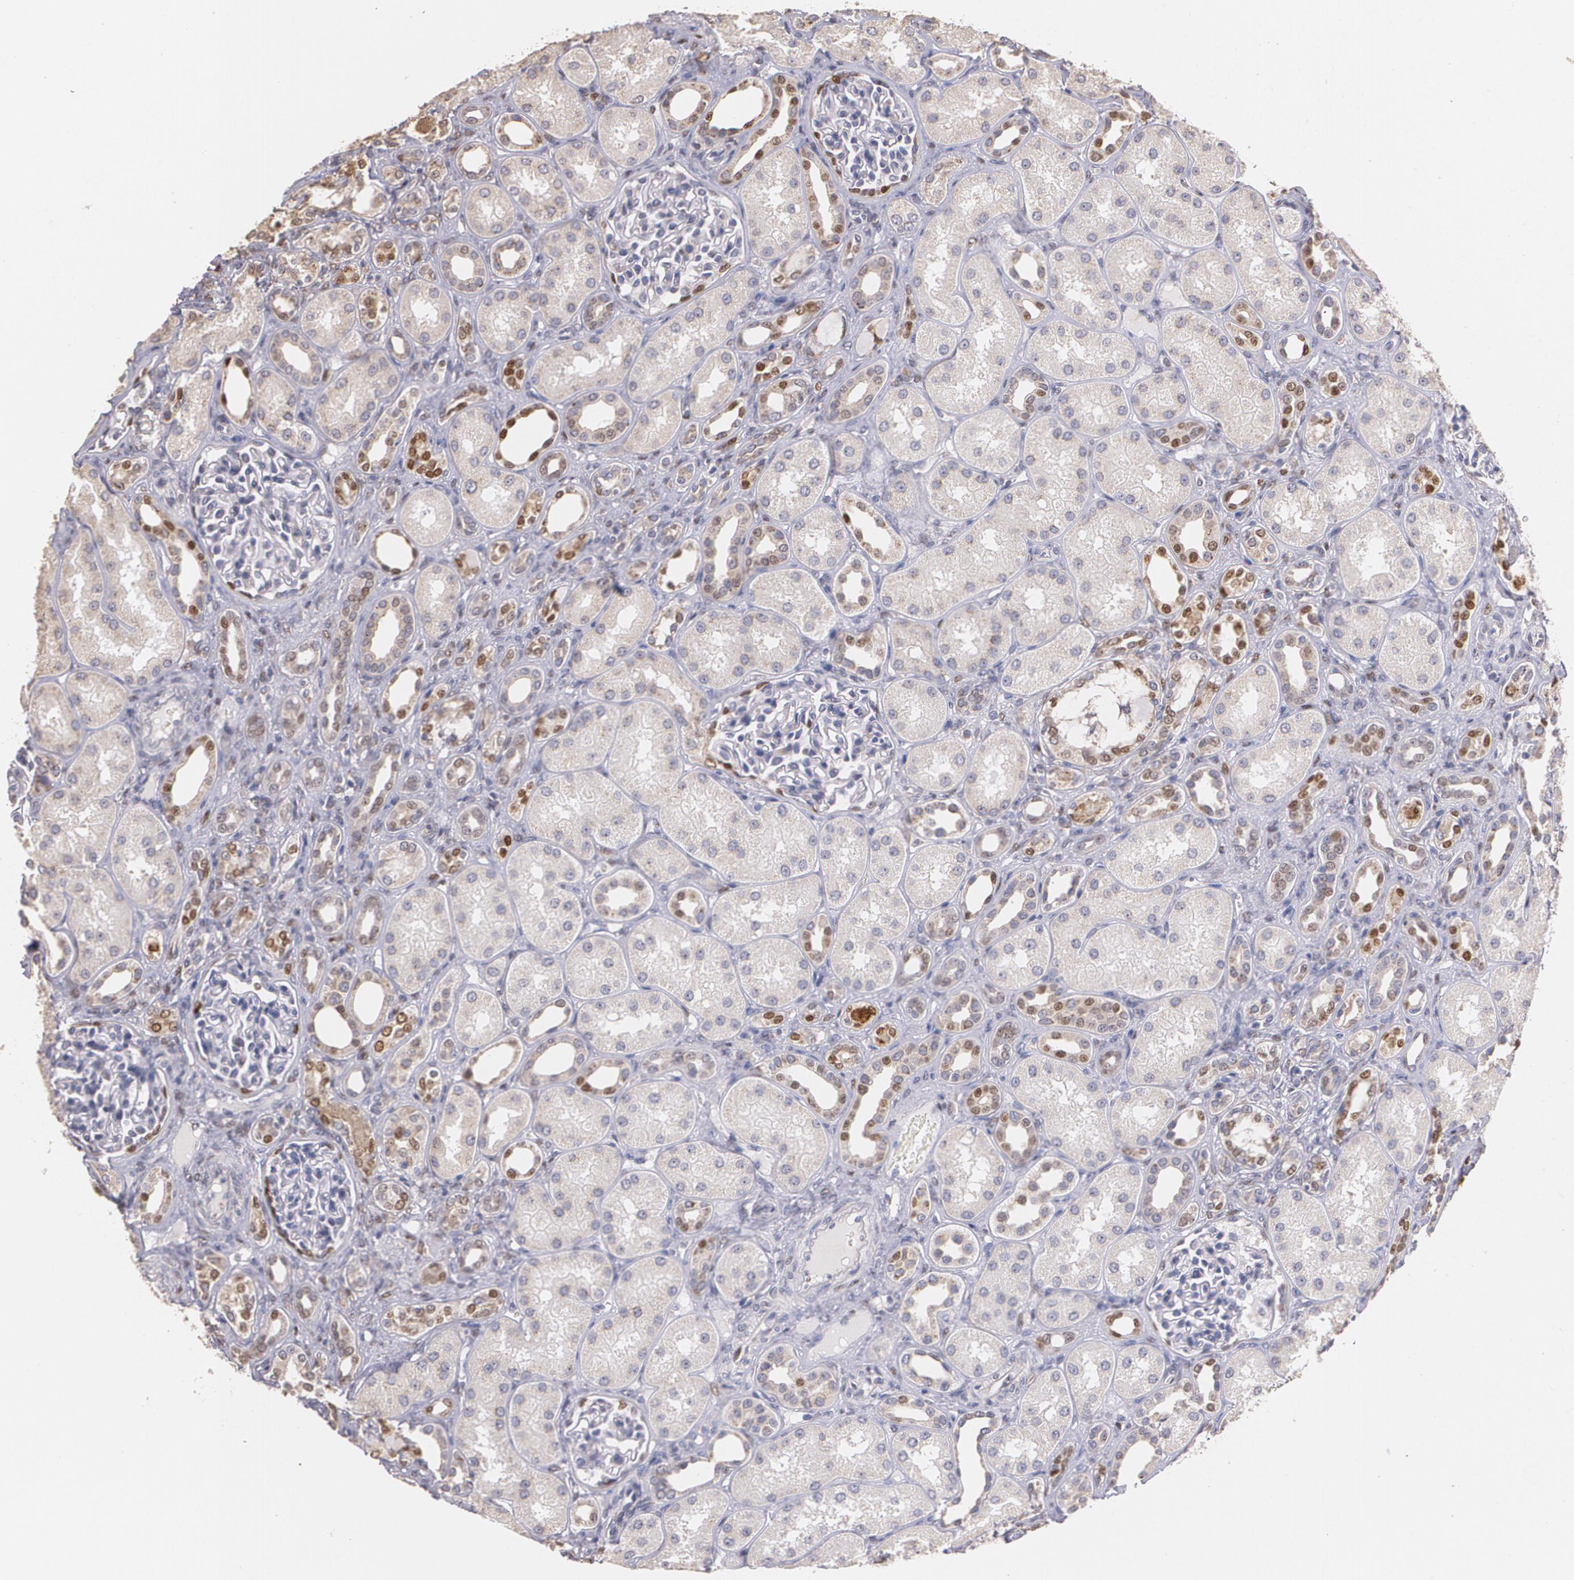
{"staining": {"intensity": "negative", "quantity": "none", "location": "none"}, "tissue": "kidney", "cell_type": "Cells in glomeruli", "image_type": "normal", "snomed": [{"axis": "morphology", "description": "Normal tissue, NOS"}, {"axis": "topography", "description": "Kidney"}], "caption": "IHC of benign kidney reveals no staining in cells in glomeruli. Nuclei are stained in blue.", "gene": "ATF3", "patient": {"sex": "male", "age": 7}}